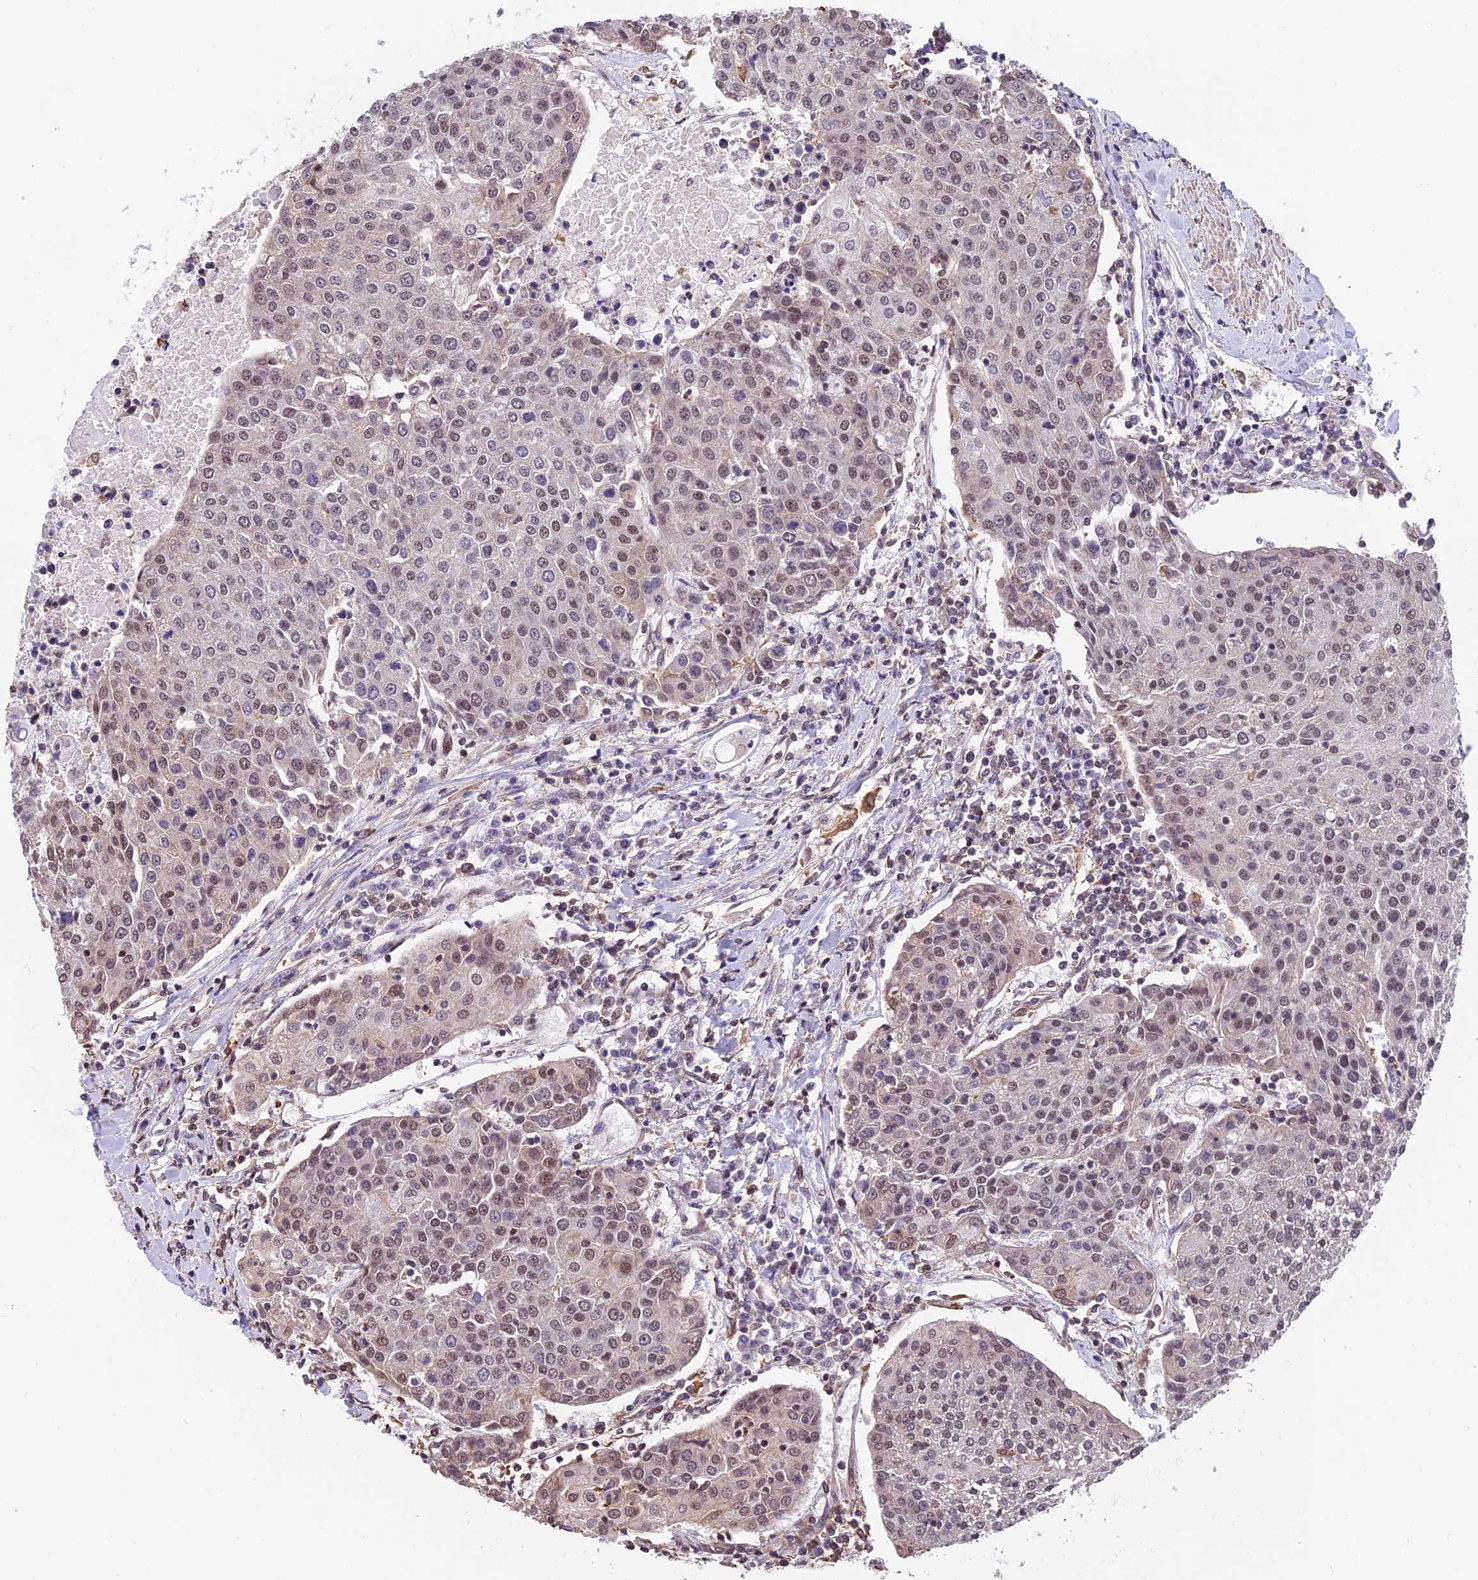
{"staining": {"intensity": "moderate", "quantity": "25%-75%", "location": "nuclear"}, "tissue": "urothelial cancer", "cell_type": "Tumor cells", "image_type": "cancer", "snomed": [{"axis": "morphology", "description": "Urothelial carcinoma, High grade"}, {"axis": "topography", "description": "Urinary bladder"}], "caption": "IHC (DAB) staining of human urothelial cancer demonstrates moderate nuclear protein staining in about 25%-75% of tumor cells. The protein of interest is stained brown, and the nuclei are stained in blue (DAB (3,3'-diaminobenzidine) IHC with brightfield microscopy, high magnification).", "gene": "ZC3H4", "patient": {"sex": "female", "age": 85}}